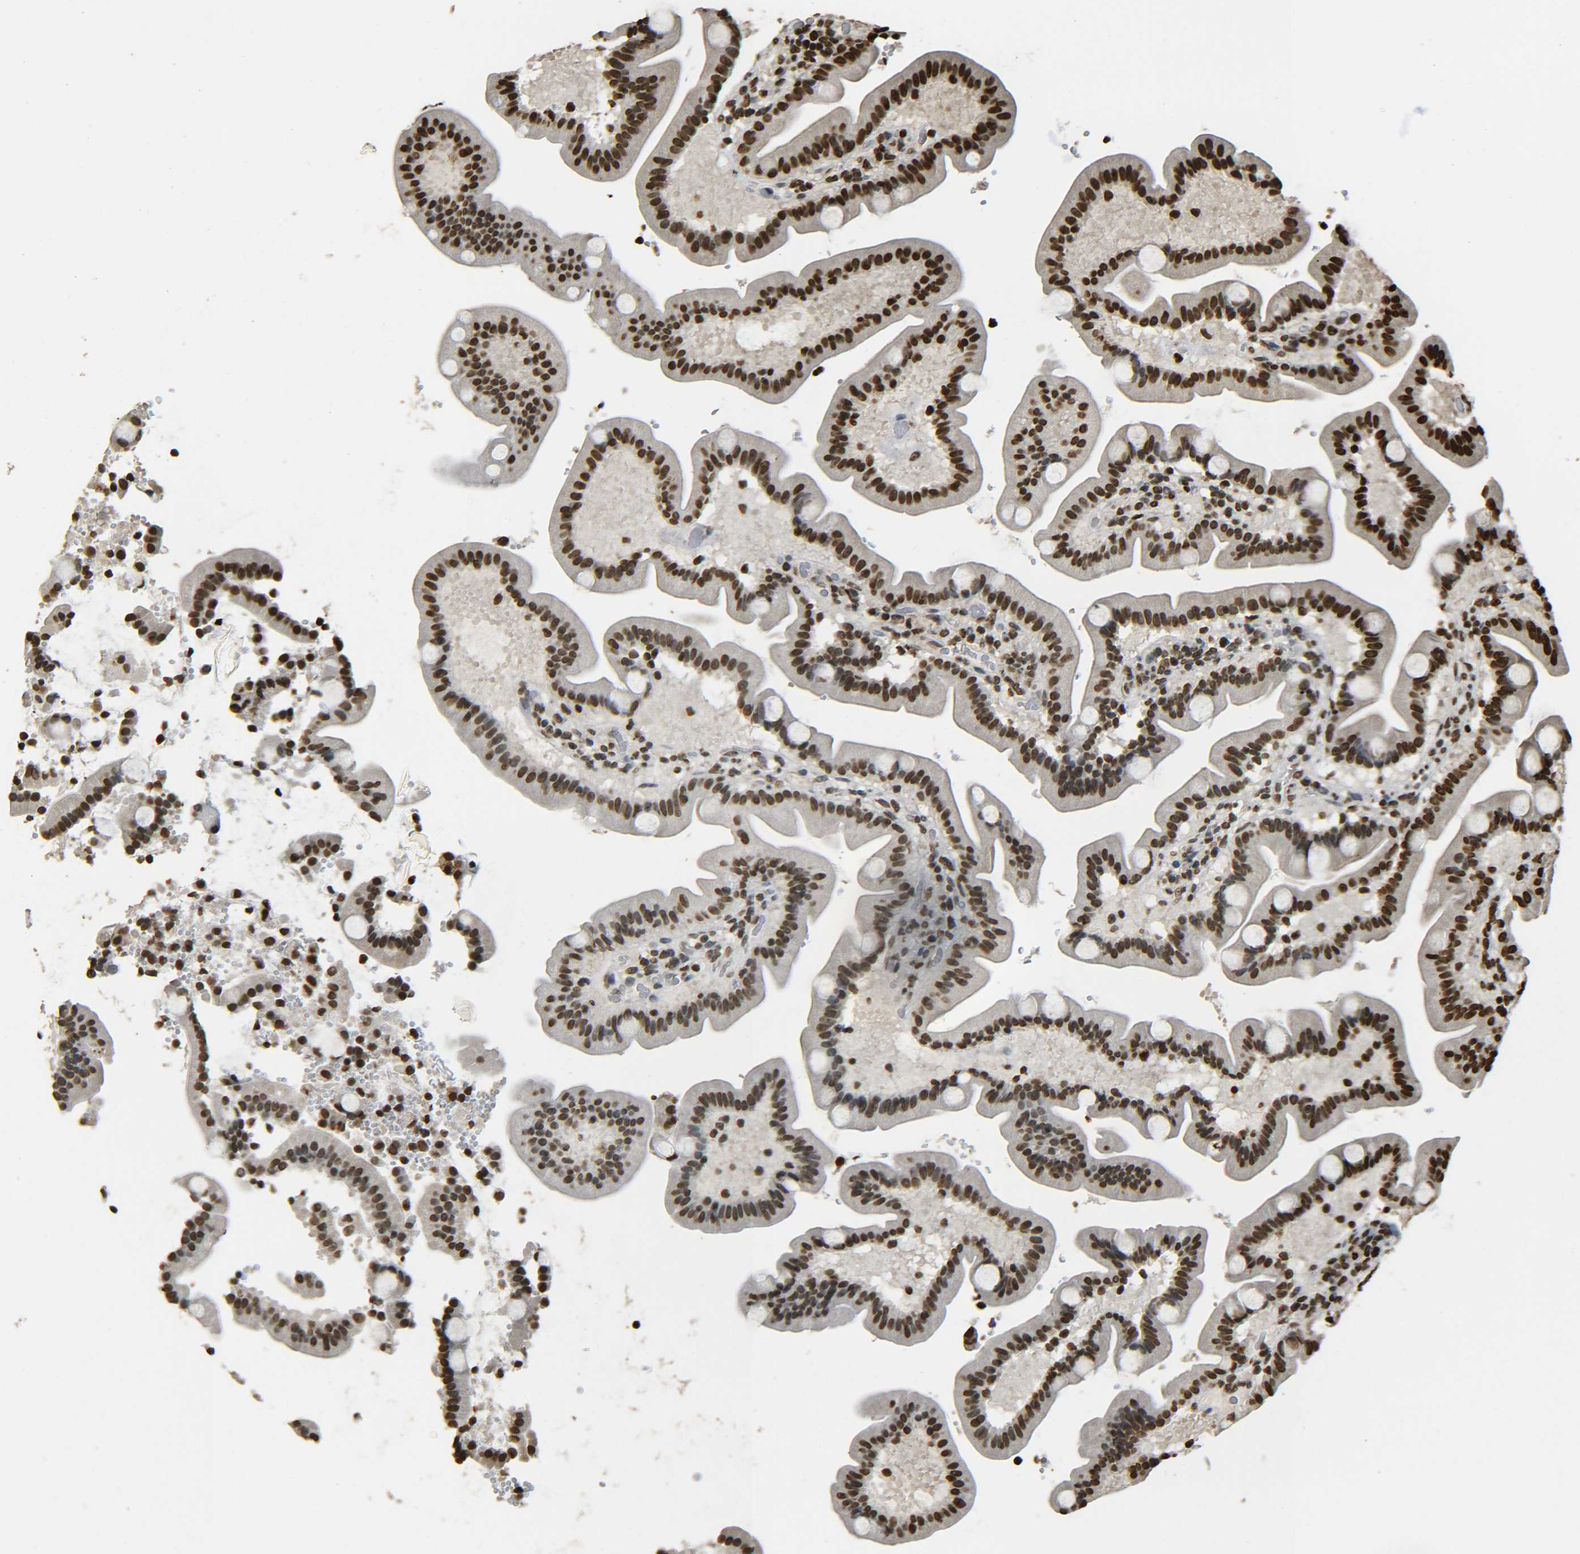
{"staining": {"intensity": "strong", "quantity": ">75%", "location": "nuclear"}, "tissue": "duodenum", "cell_type": "Glandular cells", "image_type": "normal", "snomed": [{"axis": "morphology", "description": "Normal tissue, NOS"}, {"axis": "topography", "description": "Duodenum"}], "caption": "The histopathology image demonstrates staining of normal duodenum, revealing strong nuclear protein expression (brown color) within glandular cells.", "gene": "H4C16", "patient": {"sex": "male", "age": 54}}